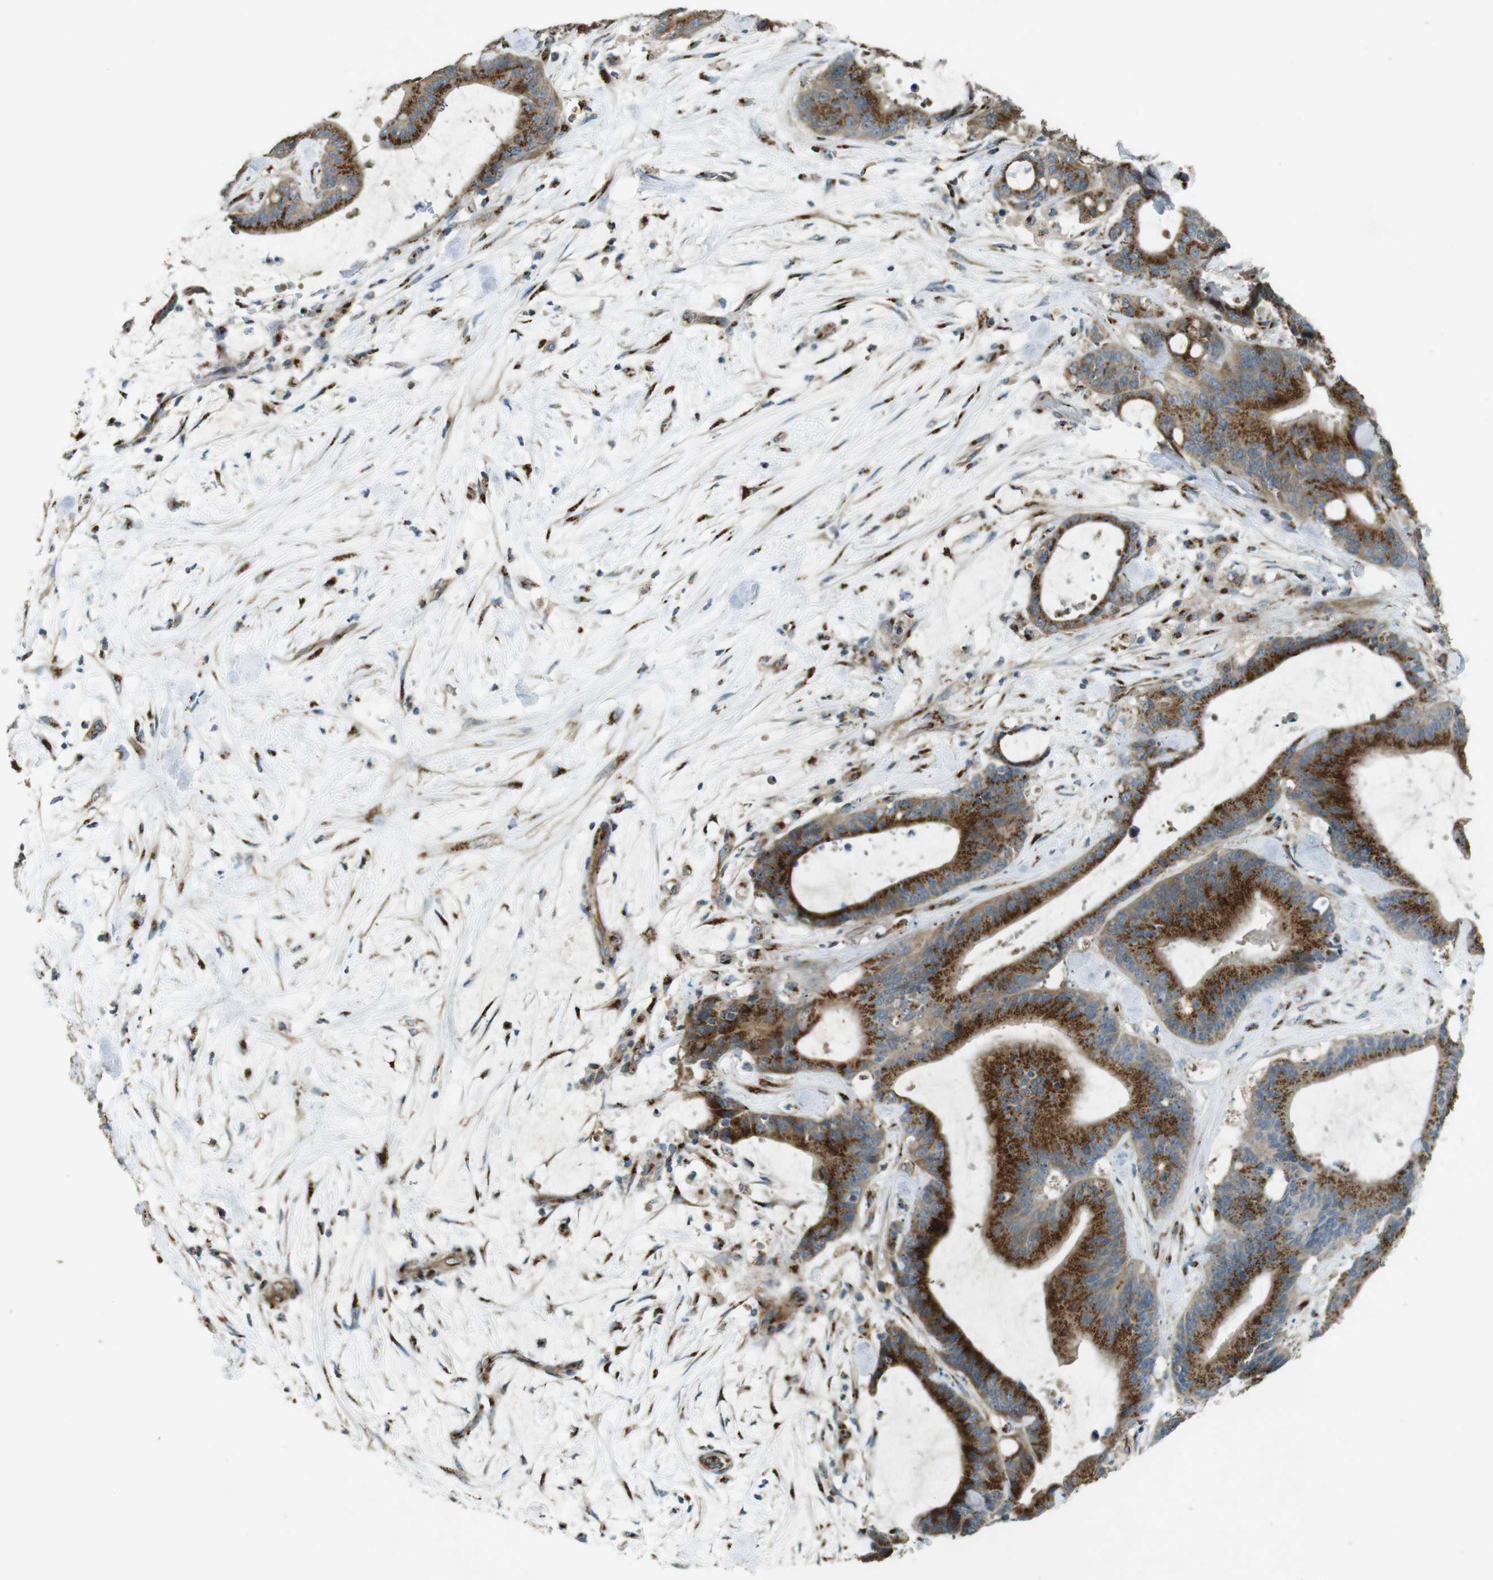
{"staining": {"intensity": "strong", "quantity": ">75%", "location": "cytoplasmic/membranous"}, "tissue": "liver cancer", "cell_type": "Tumor cells", "image_type": "cancer", "snomed": [{"axis": "morphology", "description": "Cholangiocarcinoma"}, {"axis": "topography", "description": "Liver"}], "caption": "A histopathology image of cholangiocarcinoma (liver) stained for a protein reveals strong cytoplasmic/membranous brown staining in tumor cells.", "gene": "TMEM115", "patient": {"sex": "female", "age": 73}}